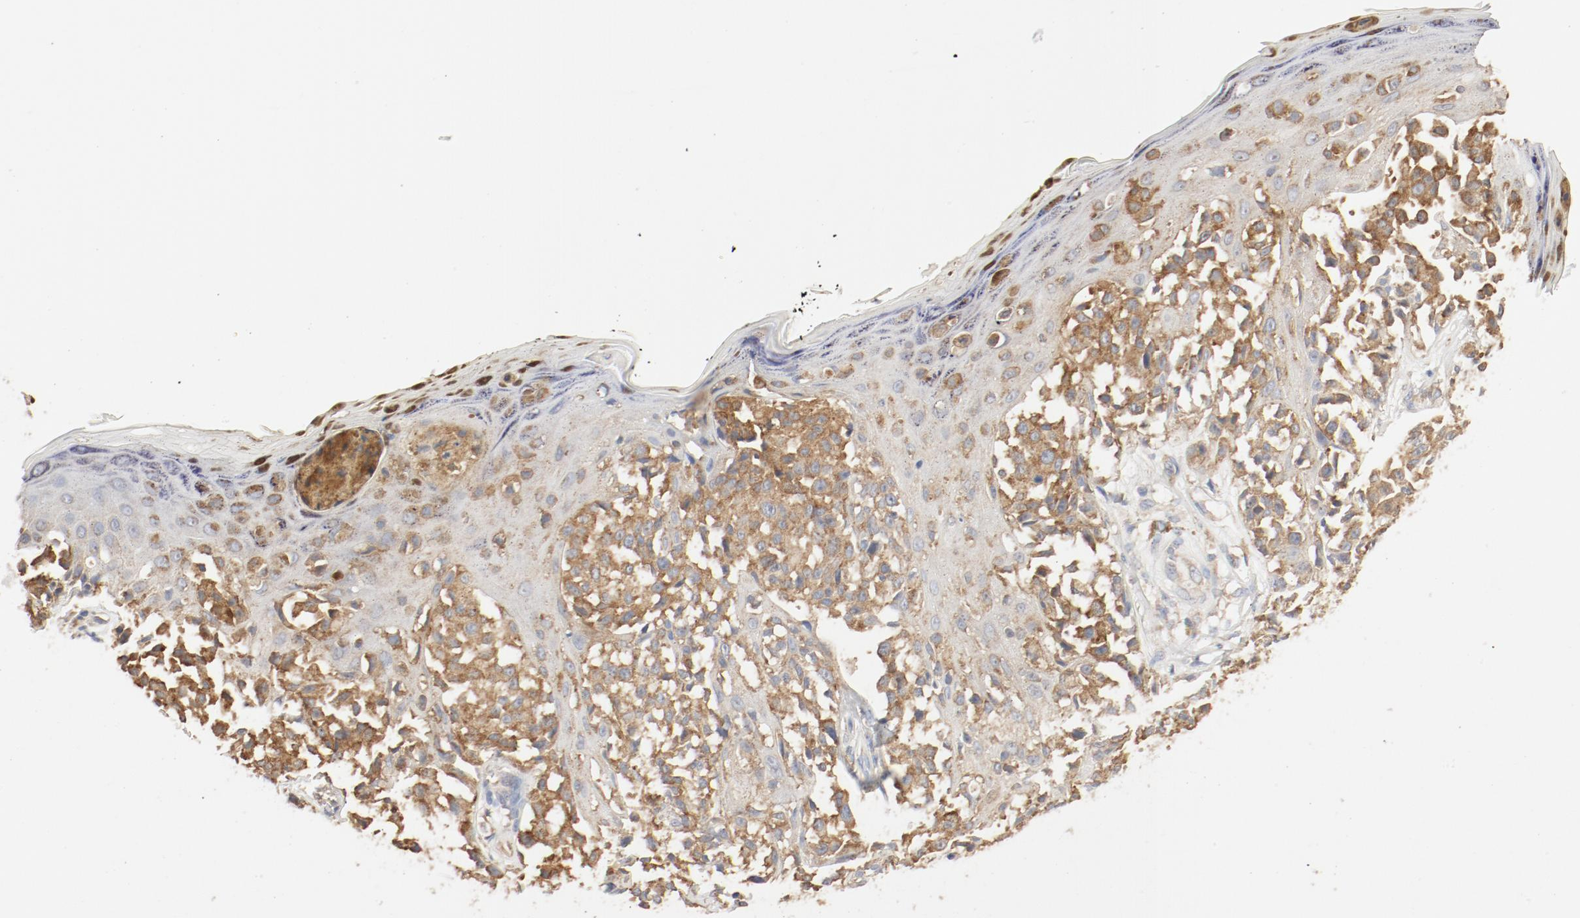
{"staining": {"intensity": "moderate", "quantity": ">75%", "location": "cytoplasmic/membranous"}, "tissue": "melanoma", "cell_type": "Tumor cells", "image_type": "cancer", "snomed": [{"axis": "morphology", "description": "Malignant melanoma, NOS"}, {"axis": "topography", "description": "Skin"}], "caption": "Melanoma was stained to show a protein in brown. There is medium levels of moderate cytoplasmic/membranous positivity in approximately >75% of tumor cells.", "gene": "RPS6", "patient": {"sex": "female", "age": 38}}